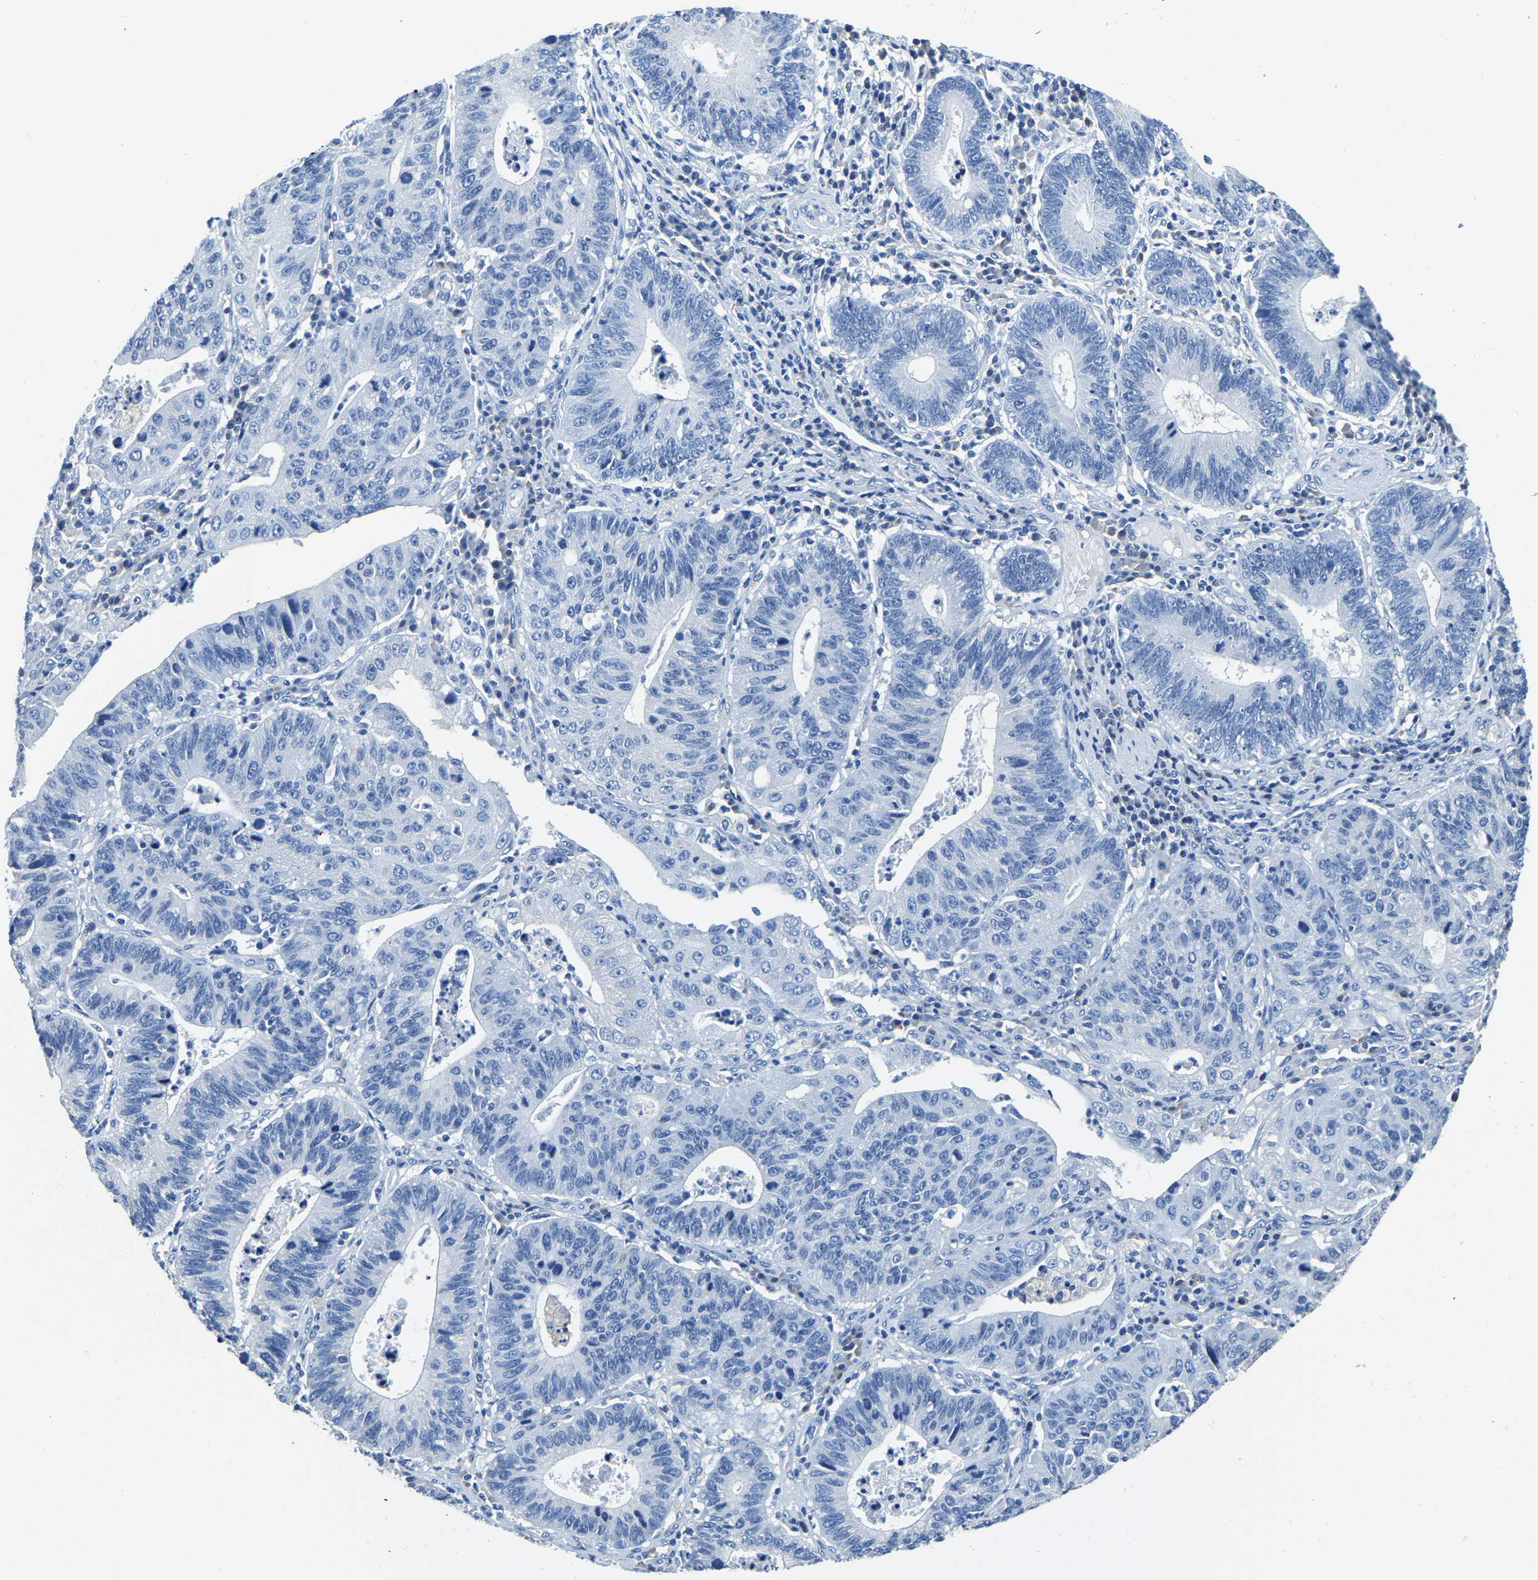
{"staining": {"intensity": "negative", "quantity": "none", "location": "none"}, "tissue": "stomach cancer", "cell_type": "Tumor cells", "image_type": "cancer", "snomed": [{"axis": "morphology", "description": "Adenocarcinoma, NOS"}, {"axis": "topography", "description": "Stomach"}], "caption": "Tumor cells show no significant expression in stomach adenocarcinoma.", "gene": "ZDHHC13", "patient": {"sex": "male", "age": 59}}